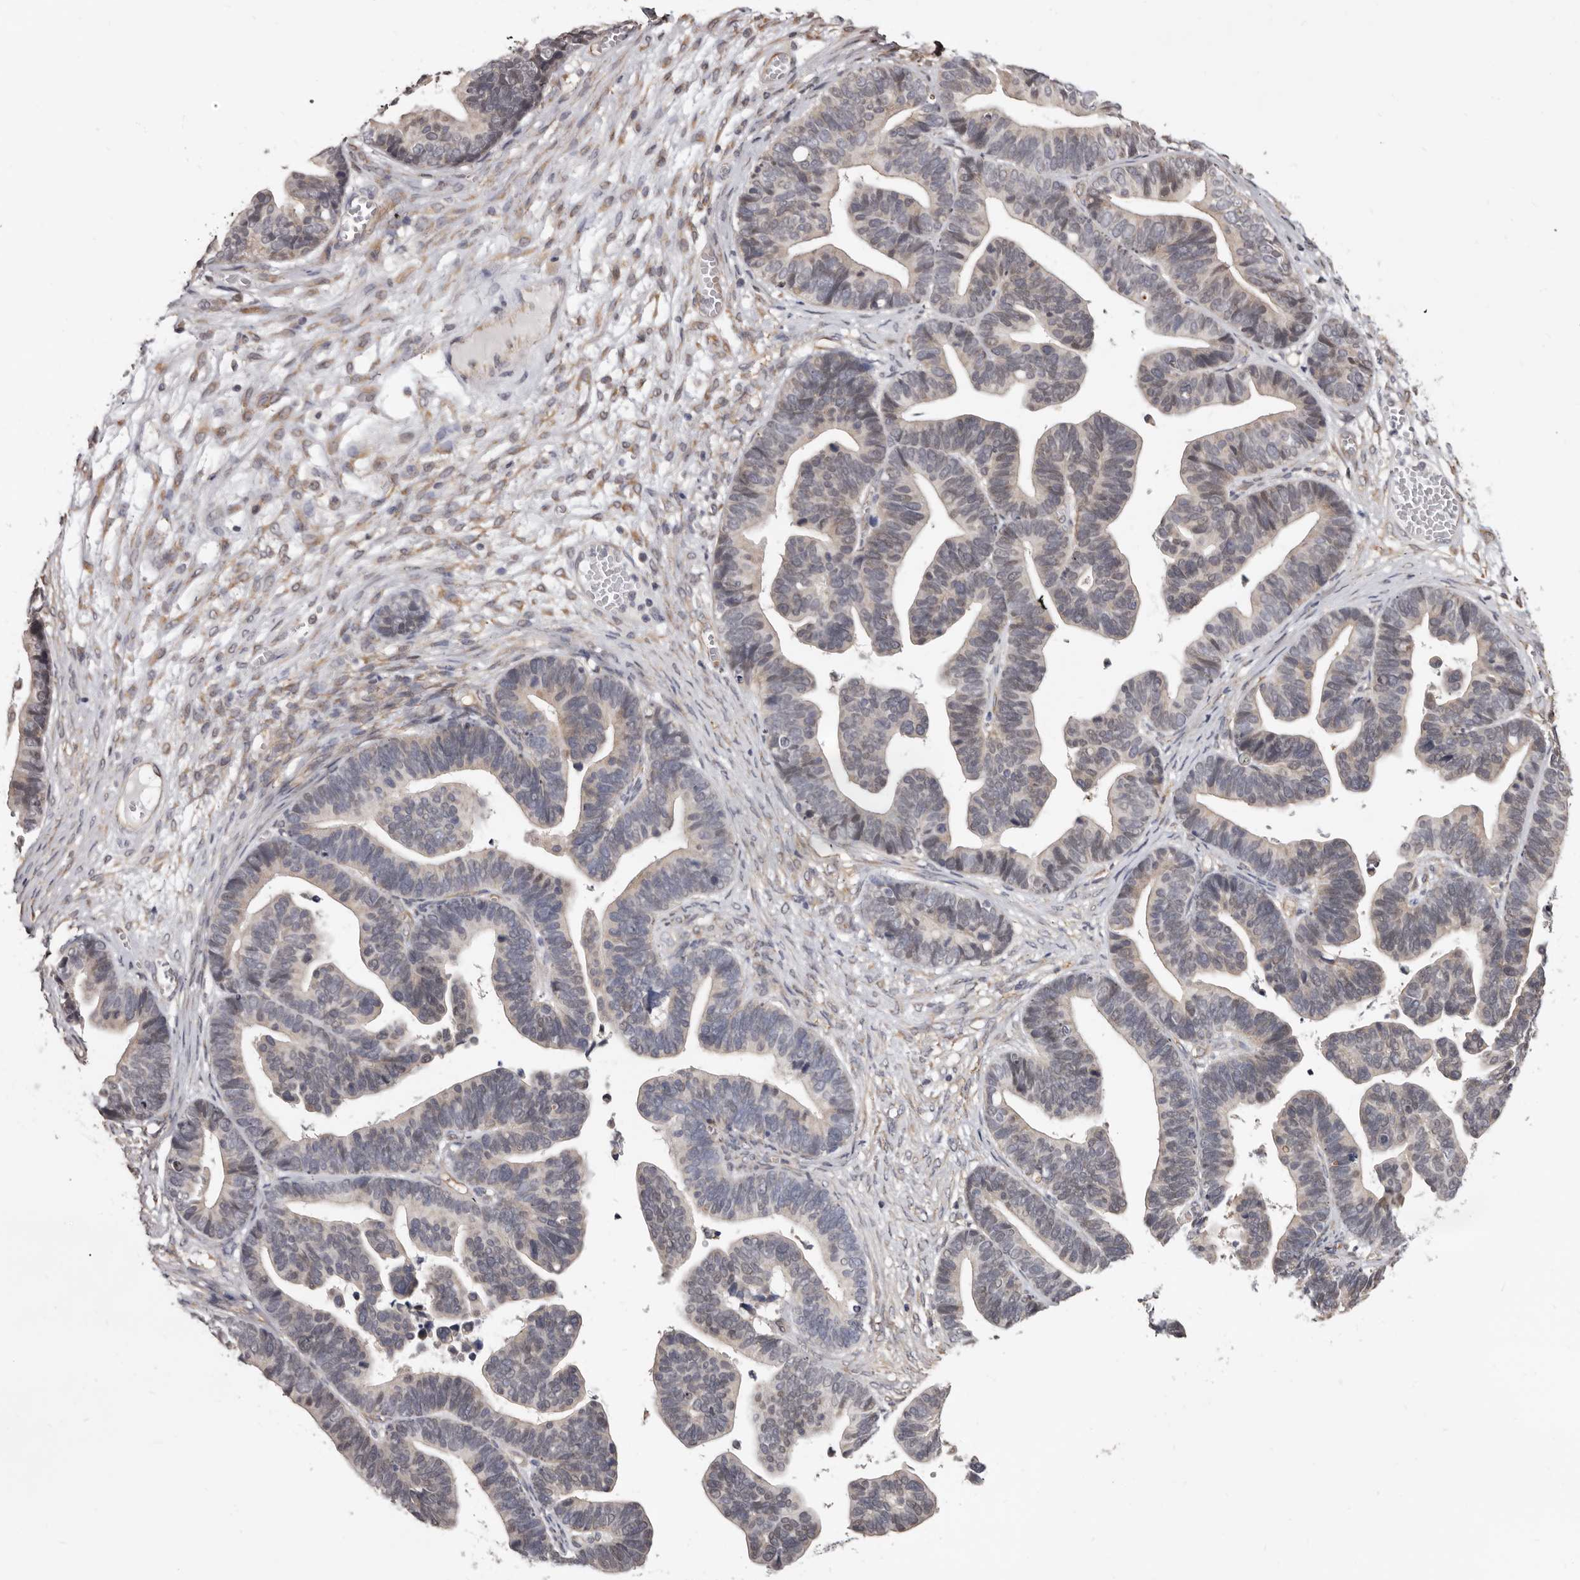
{"staining": {"intensity": "weak", "quantity": "<25%", "location": "cytoplasmic/membranous,nuclear"}, "tissue": "ovarian cancer", "cell_type": "Tumor cells", "image_type": "cancer", "snomed": [{"axis": "morphology", "description": "Cystadenocarcinoma, serous, NOS"}, {"axis": "topography", "description": "Ovary"}], "caption": "IHC micrograph of neoplastic tissue: human ovarian cancer stained with DAB (3,3'-diaminobenzidine) displays no significant protein expression in tumor cells. Nuclei are stained in blue.", "gene": "KHDRBS2", "patient": {"sex": "female", "age": 56}}